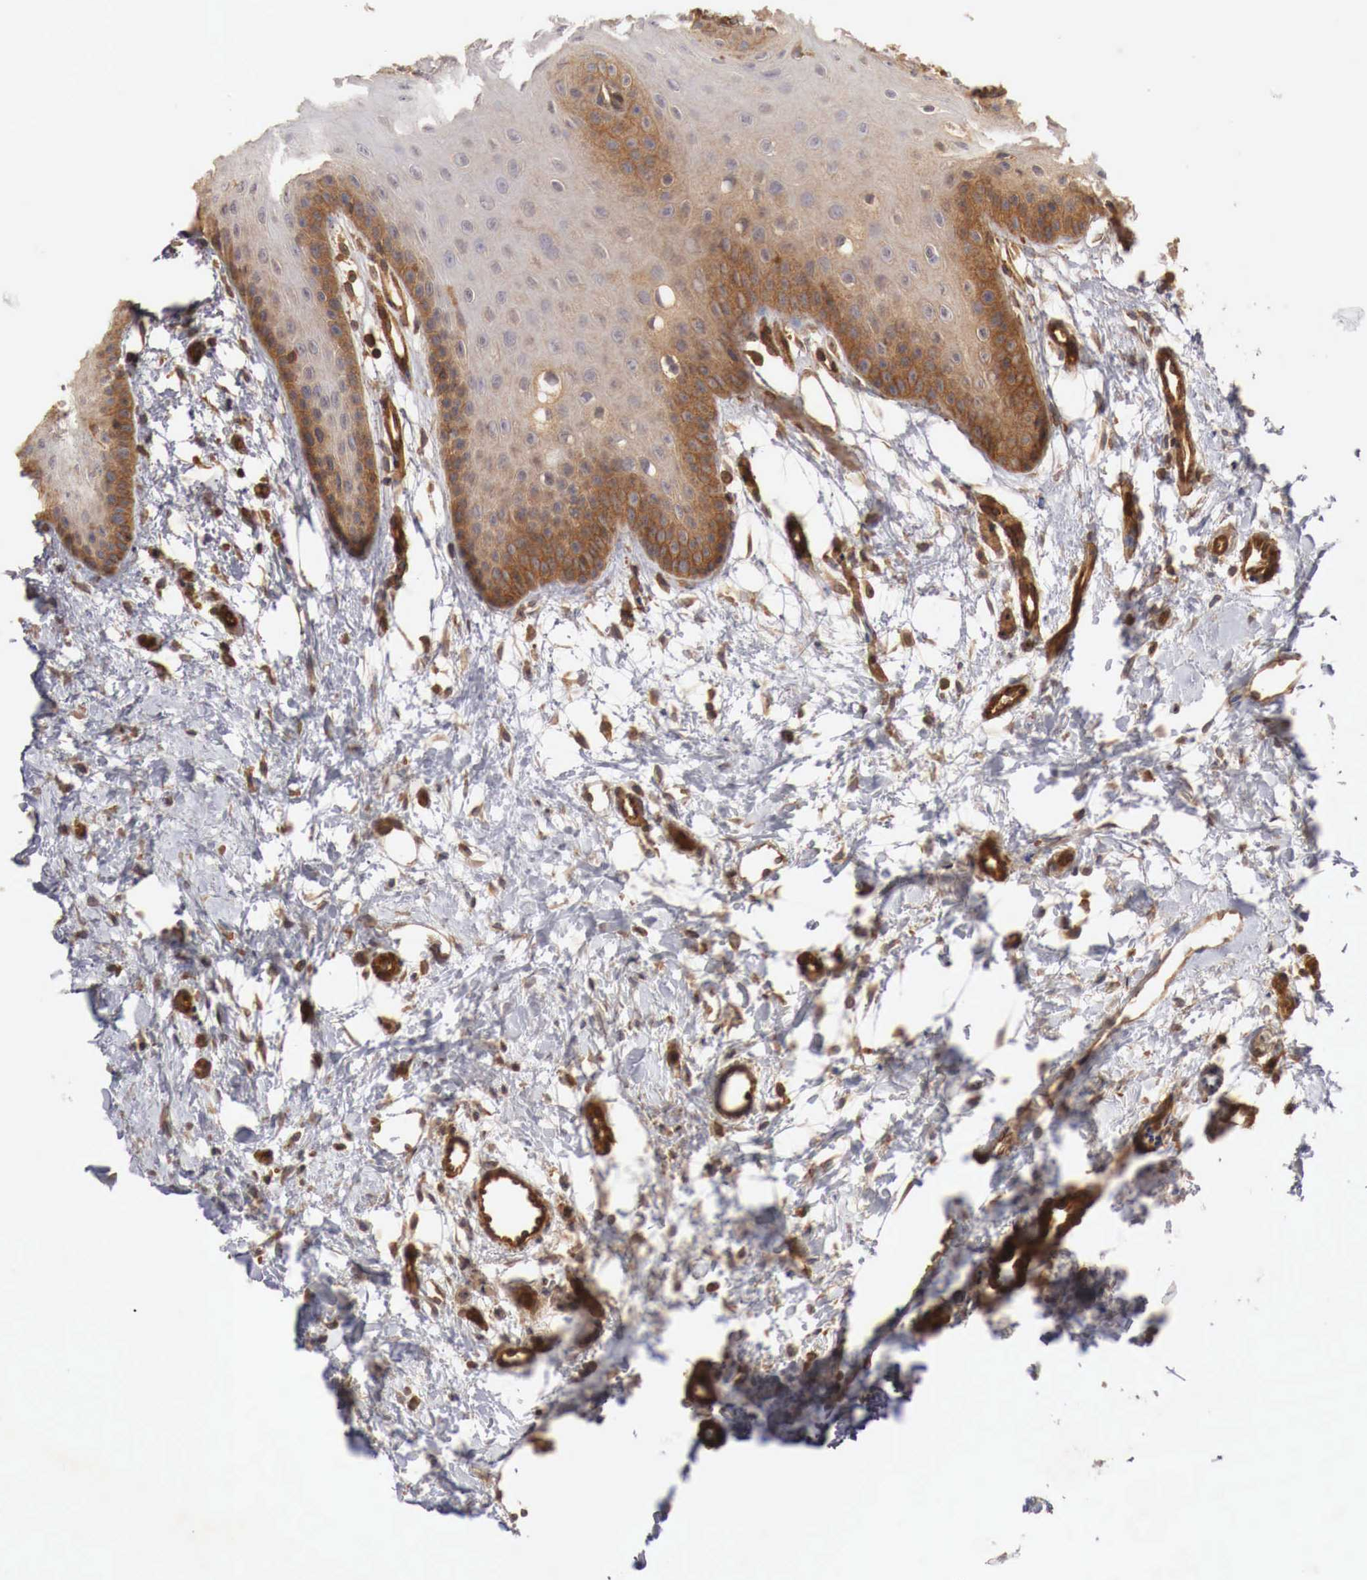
{"staining": {"intensity": "moderate", "quantity": "25%-75%", "location": "cytoplasmic/membranous"}, "tissue": "oral mucosa", "cell_type": "Squamous epithelial cells", "image_type": "normal", "snomed": [{"axis": "morphology", "description": "Normal tissue, NOS"}, {"axis": "topography", "description": "Oral tissue"}], "caption": "Normal oral mucosa reveals moderate cytoplasmic/membranous positivity in approximately 25%-75% of squamous epithelial cells, visualized by immunohistochemistry.", "gene": "ARMCX4", "patient": {"sex": "female", "age": 23}}